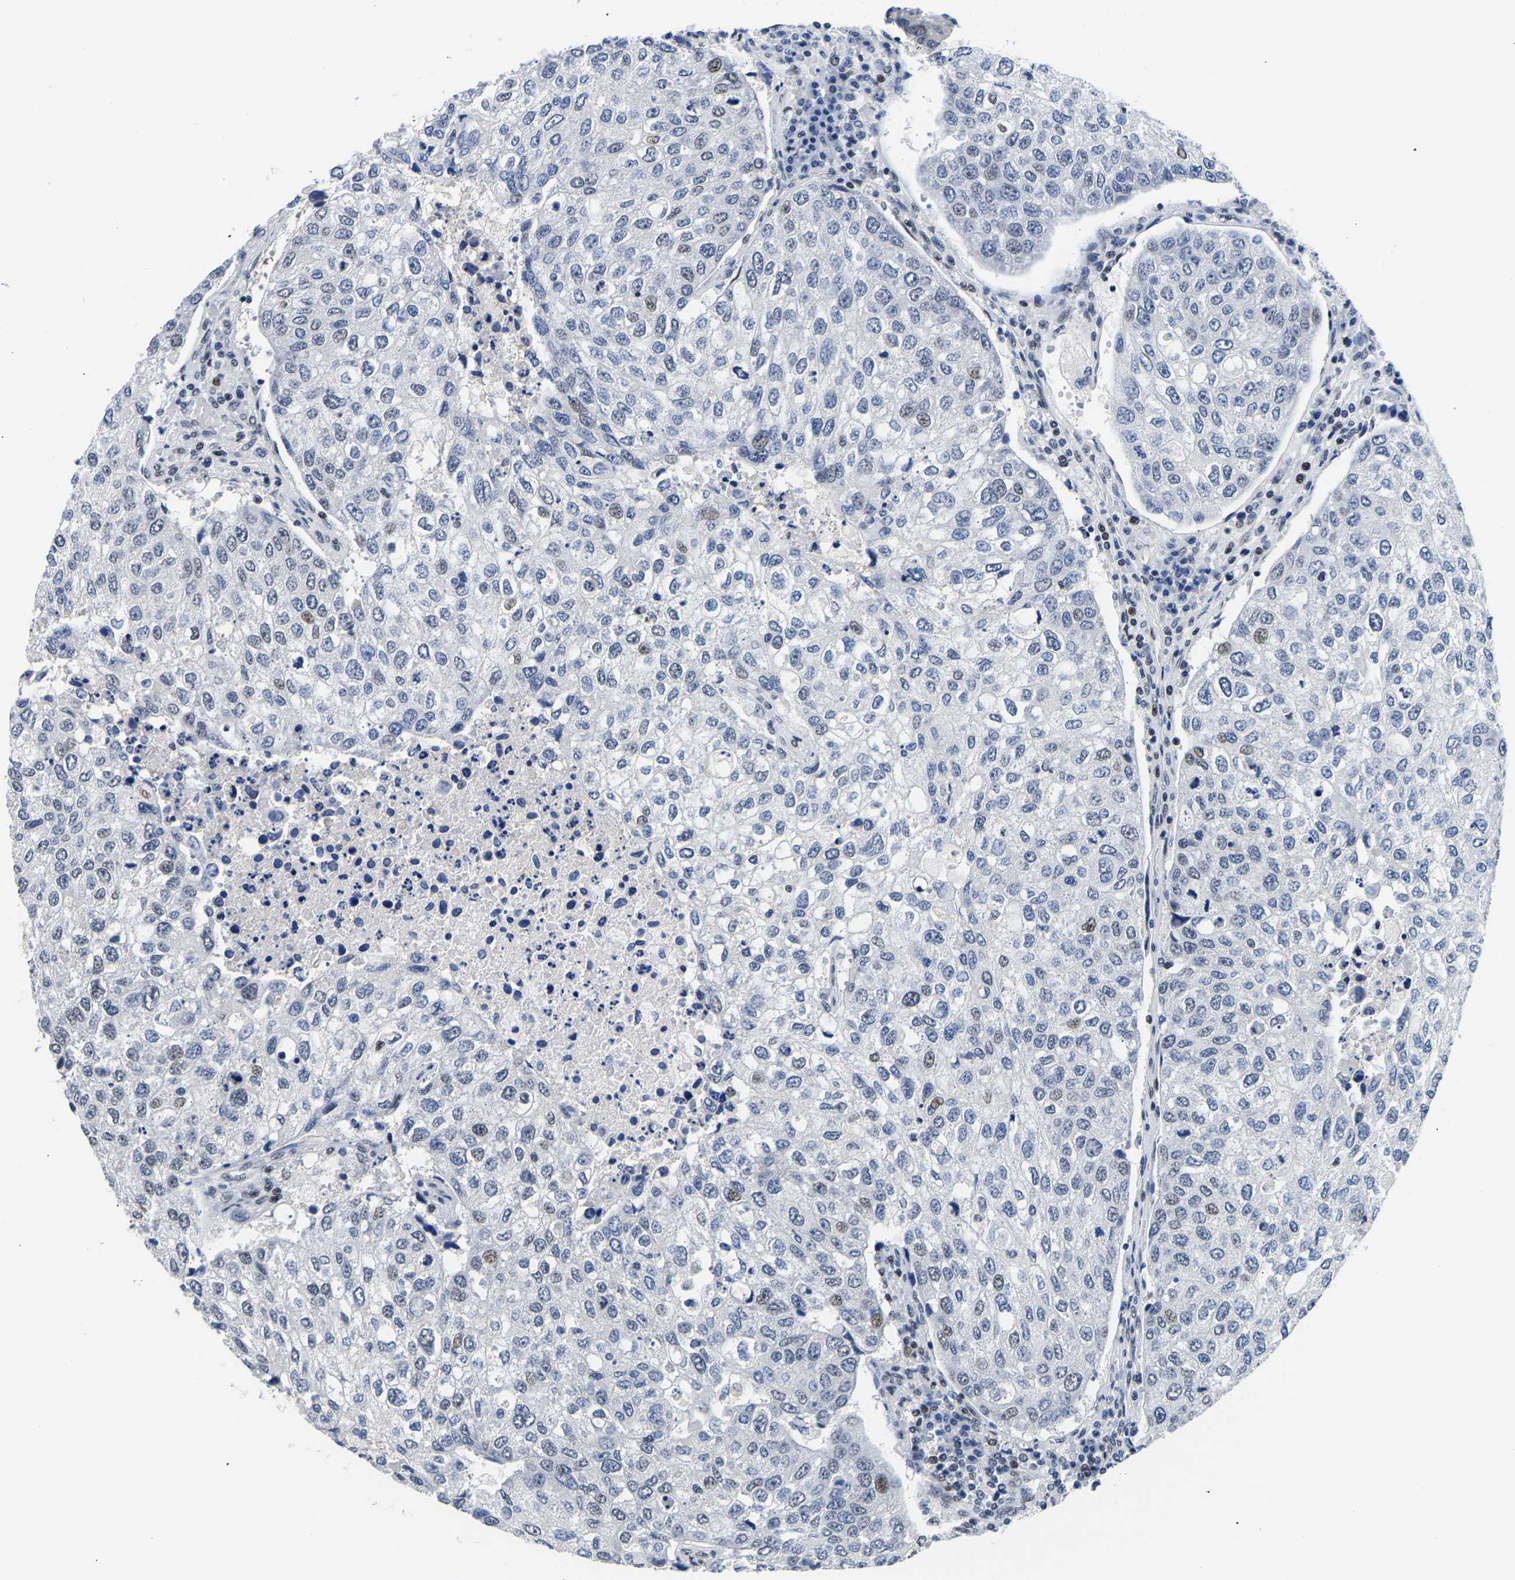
{"staining": {"intensity": "weak", "quantity": "<25%", "location": "nuclear"}, "tissue": "urothelial cancer", "cell_type": "Tumor cells", "image_type": "cancer", "snomed": [{"axis": "morphology", "description": "Urothelial carcinoma, High grade"}, {"axis": "topography", "description": "Lymph node"}, {"axis": "topography", "description": "Urinary bladder"}], "caption": "Immunohistochemical staining of urothelial carcinoma (high-grade) reveals no significant staining in tumor cells.", "gene": "PTRHD1", "patient": {"sex": "male", "age": 51}}